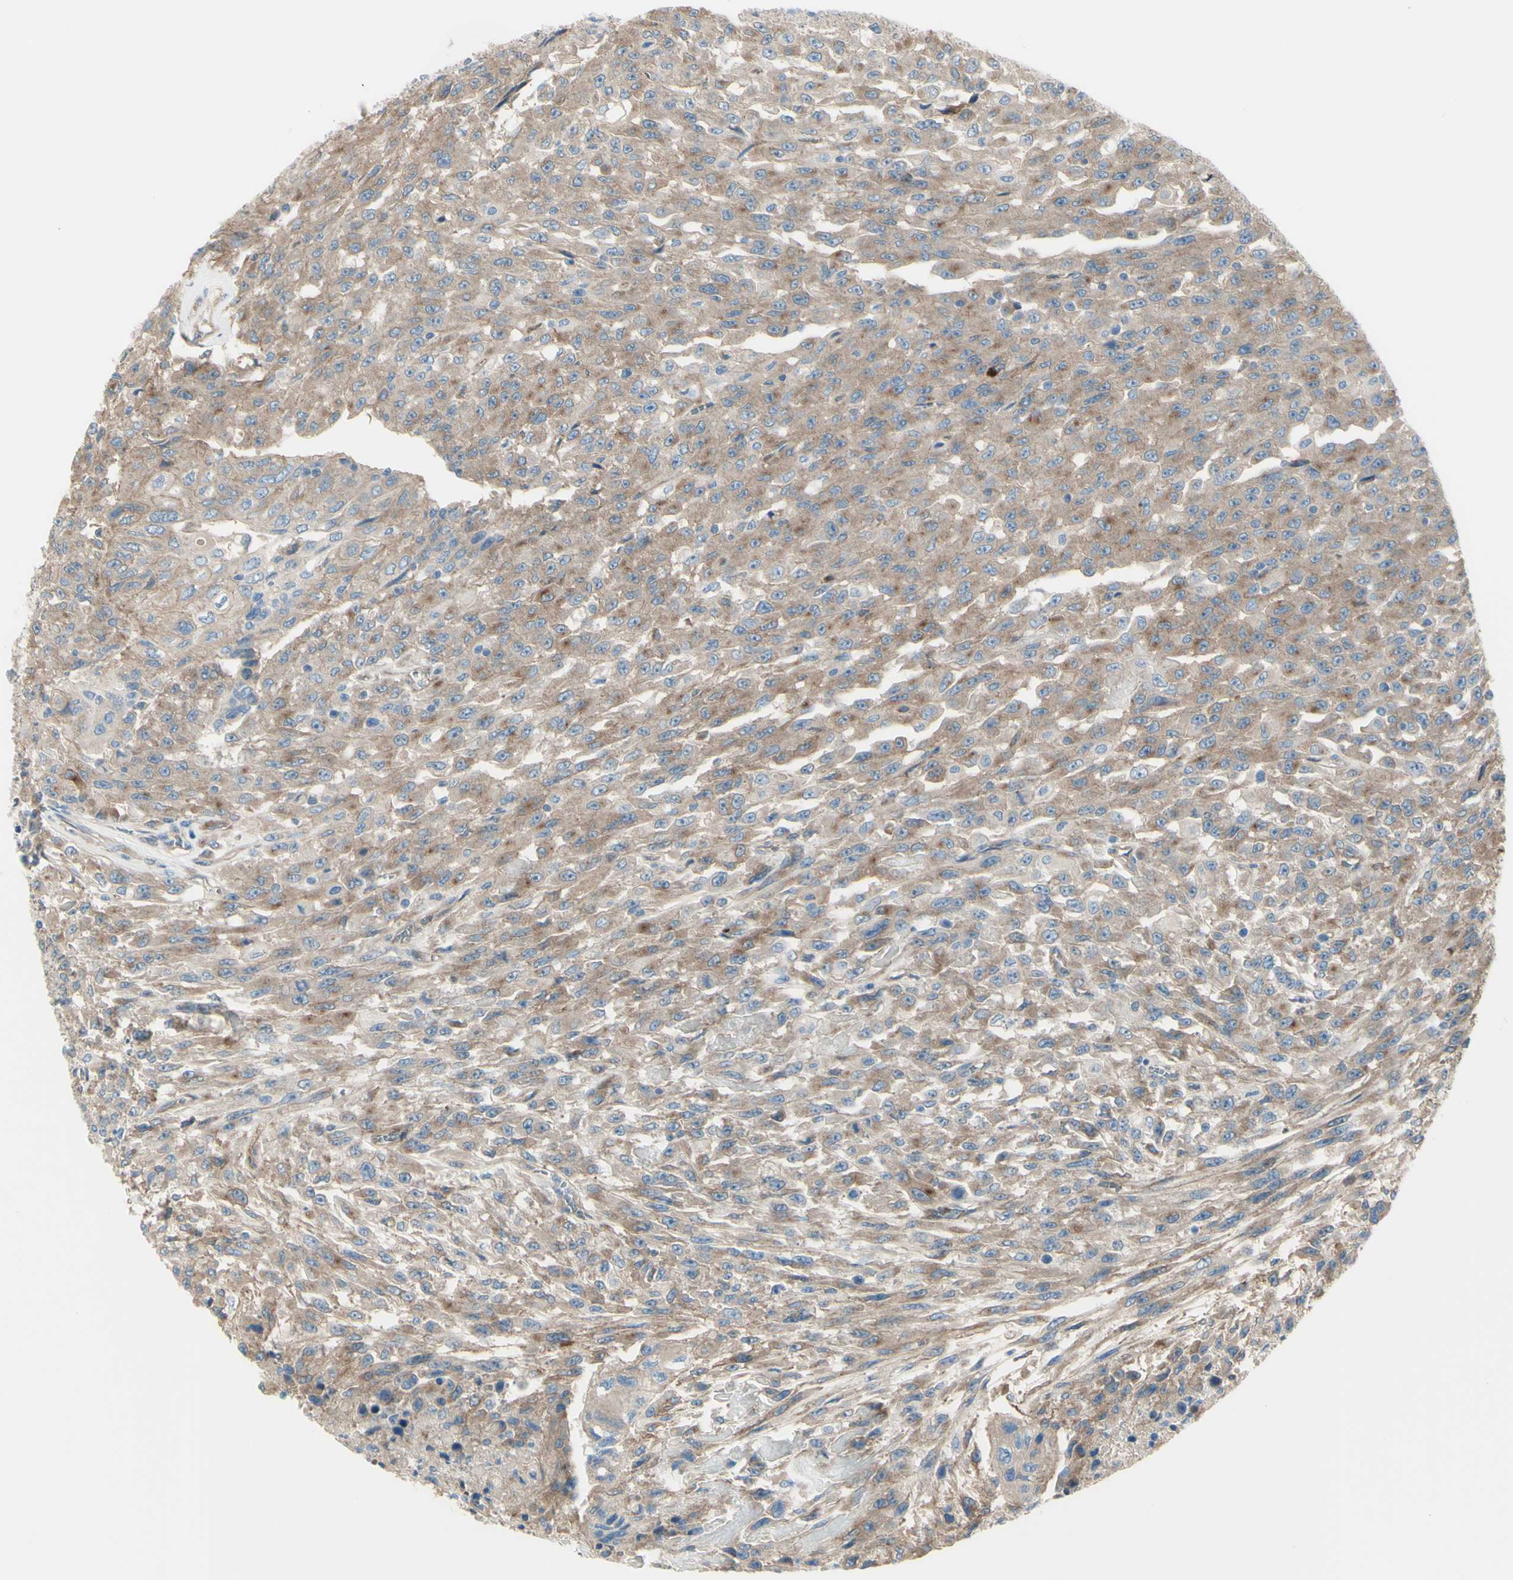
{"staining": {"intensity": "moderate", "quantity": ">75%", "location": "cytoplasmic/membranous"}, "tissue": "urothelial cancer", "cell_type": "Tumor cells", "image_type": "cancer", "snomed": [{"axis": "morphology", "description": "Urothelial carcinoma, High grade"}, {"axis": "topography", "description": "Urinary bladder"}], "caption": "Protein staining of high-grade urothelial carcinoma tissue reveals moderate cytoplasmic/membranous expression in approximately >75% of tumor cells.", "gene": "PCDHGA2", "patient": {"sex": "male", "age": 66}}